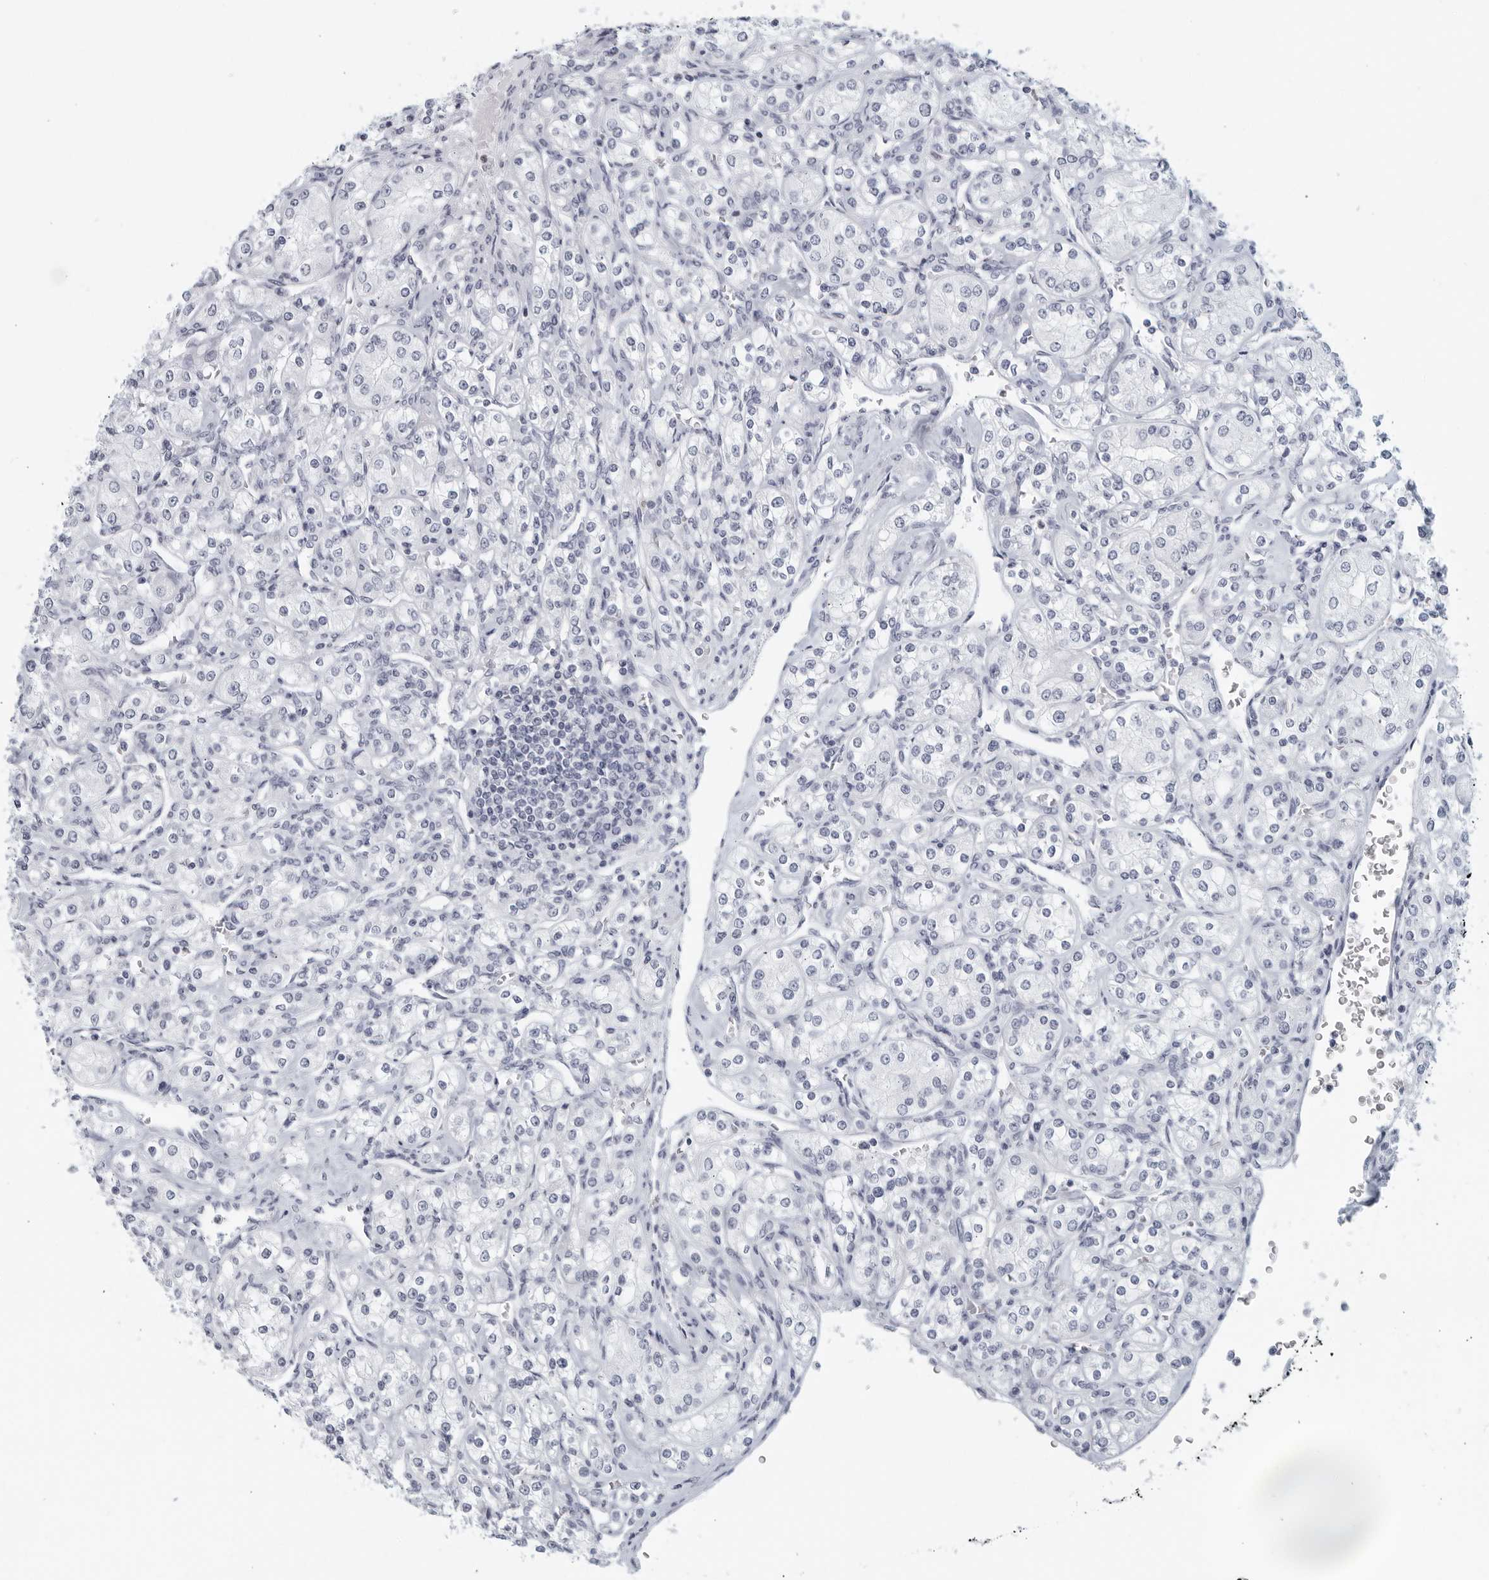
{"staining": {"intensity": "negative", "quantity": "none", "location": "none"}, "tissue": "renal cancer", "cell_type": "Tumor cells", "image_type": "cancer", "snomed": [{"axis": "morphology", "description": "Adenocarcinoma, NOS"}, {"axis": "topography", "description": "Kidney"}], "caption": "A histopathology image of human renal cancer is negative for staining in tumor cells.", "gene": "KLK7", "patient": {"sex": "male", "age": 77}}